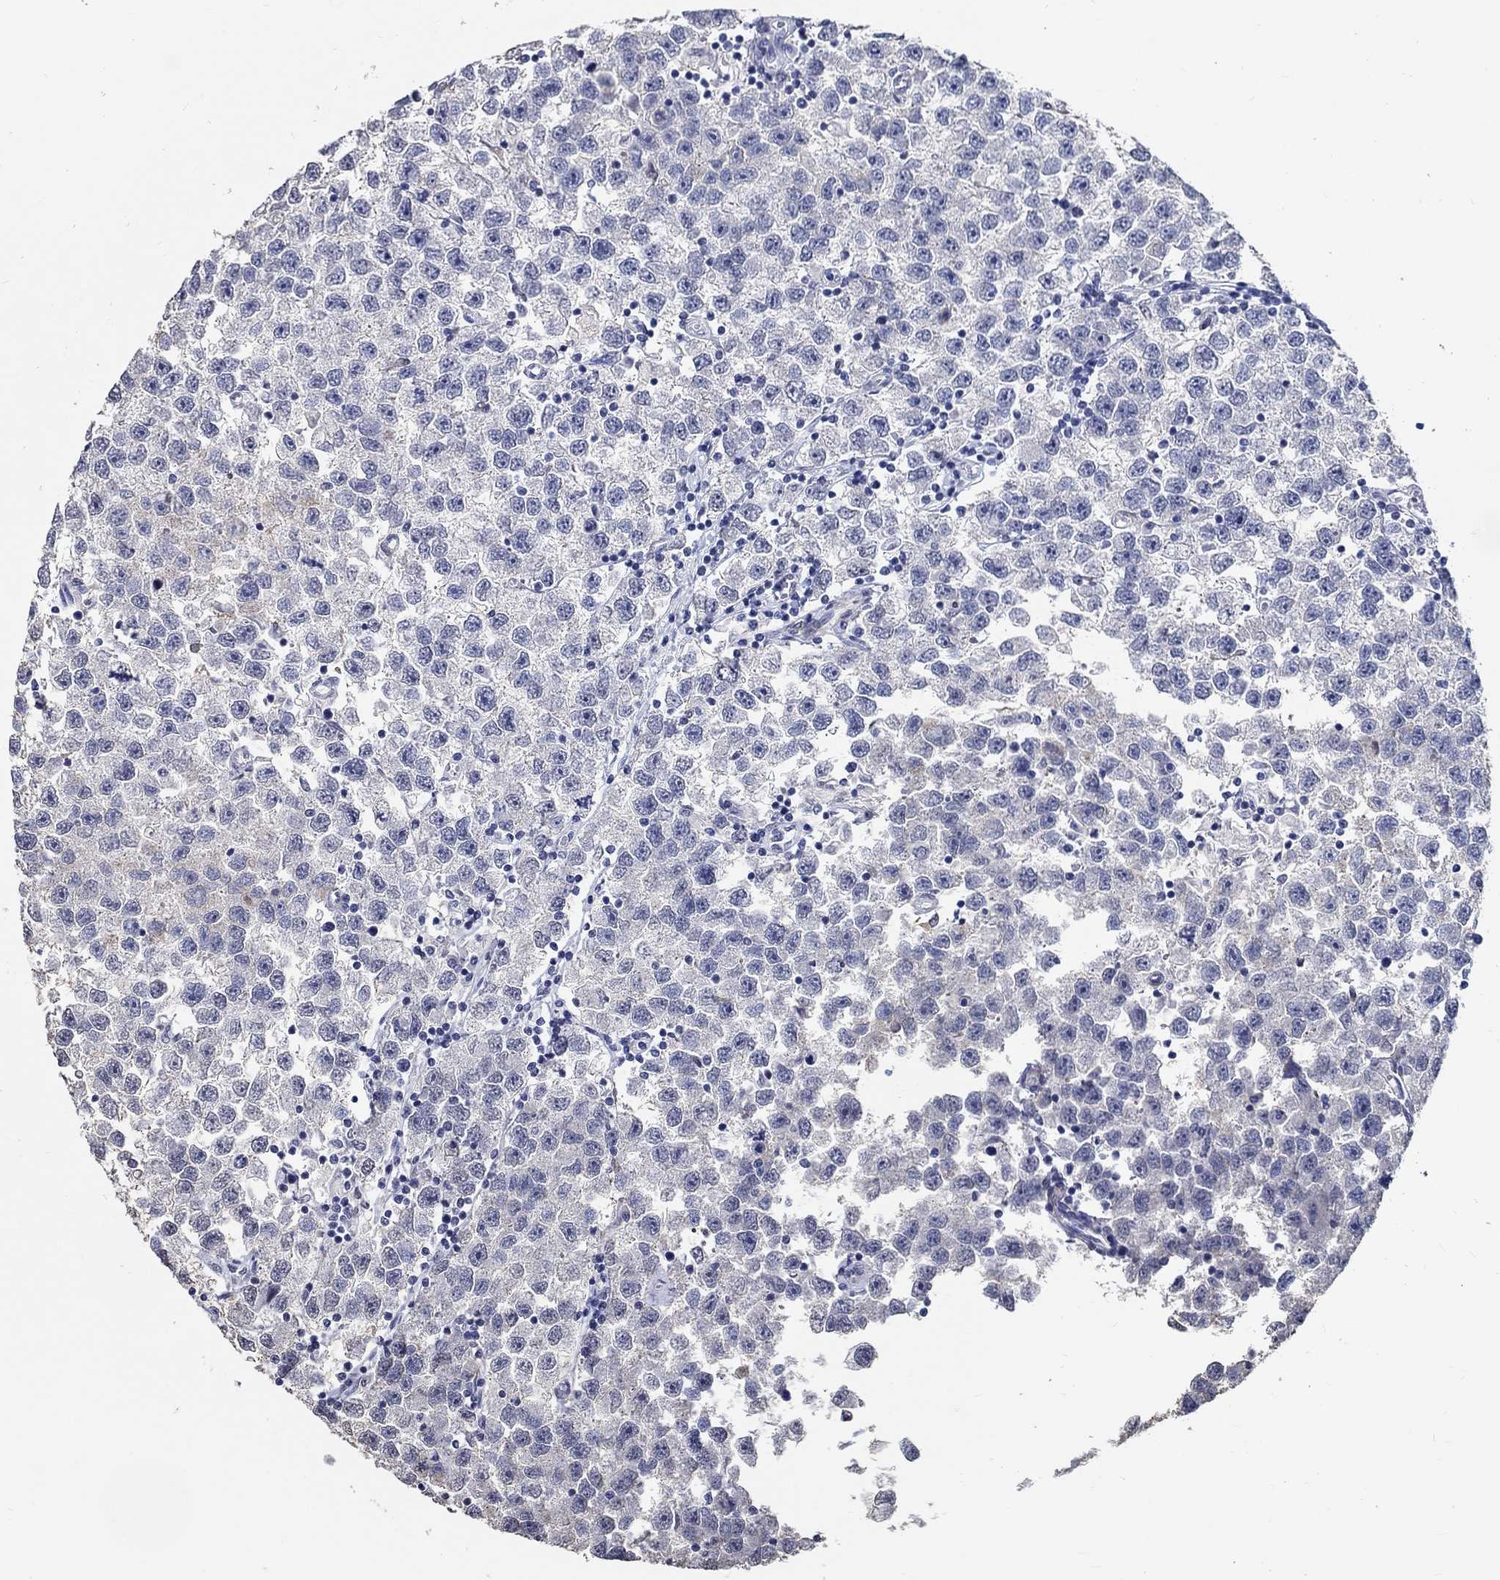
{"staining": {"intensity": "negative", "quantity": "none", "location": "none"}, "tissue": "testis cancer", "cell_type": "Tumor cells", "image_type": "cancer", "snomed": [{"axis": "morphology", "description": "Seminoma, NOS"}, {"axis": "topography", "description": "Testis"}], "caption": "Immunohistochemistry of seminoma (testis) reveals no staining in tumor cells. (DAB IHC with hematoxylin counter stain).", "gene": "PDE1B", "patient": {"sex": "male", "age": 26}}